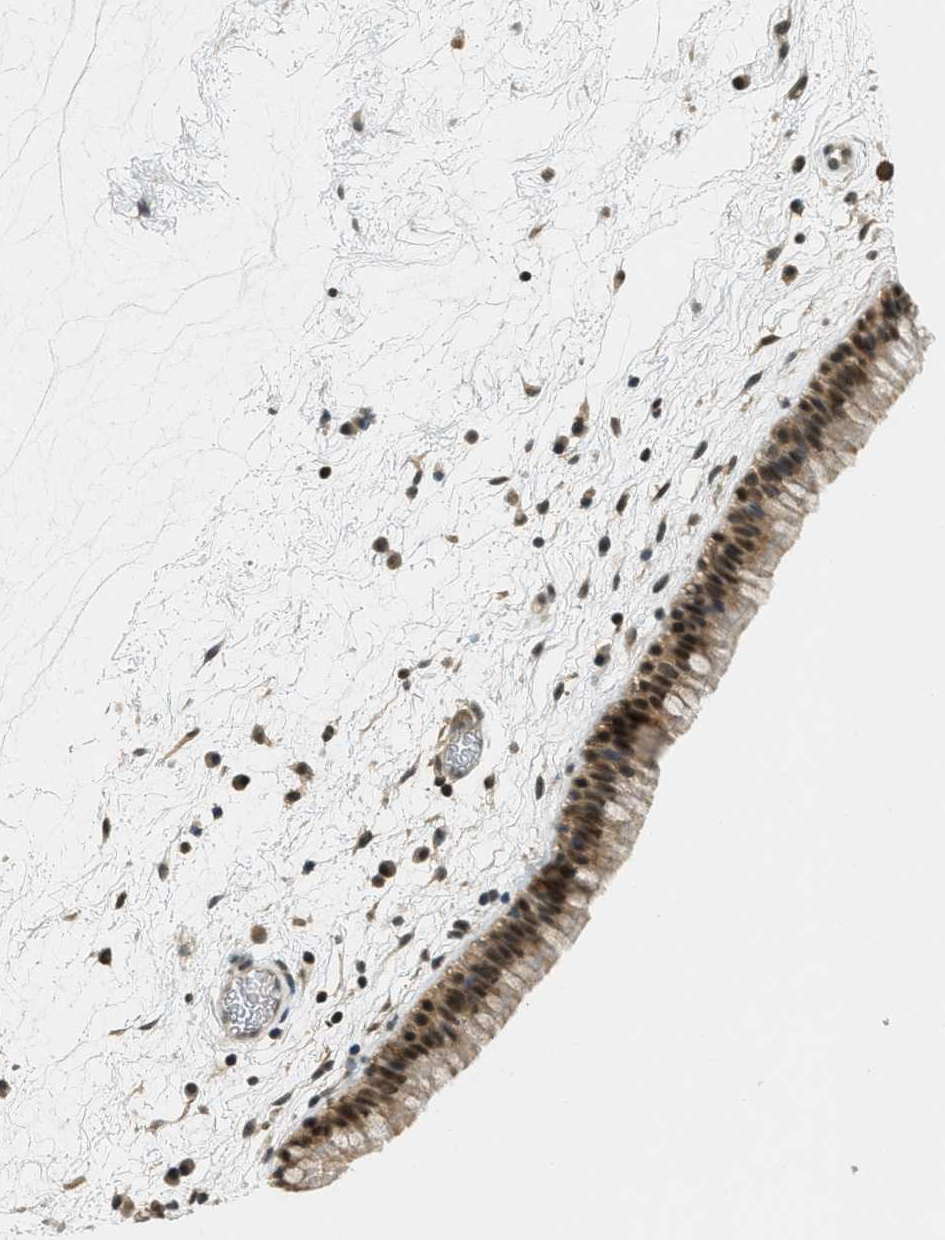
{"staining": {"intensity": "strong", "quantity": ">75%", "location": "cytoplasmic/membranous,nuclear"}, "tissue": "nasopharynx", "cell_type": "Respiratory epithelial cells", "image_type": "normal", "snomed": [{"axis": "morphology", "description": "Normal tissue, NOS"}, {"axis": "morphology", "description": "Inflammation, NOS"}, {"axis": "topography", "description": "Nasopharynx"}], "caption": "This is an image of IHC staining of unremarkable nasopharynx, which shows strong expression in the cytoplasmic/membranous,nuclear of respiratory epithelial cells.", "gene": "DNAJB1", "patient": {"sex": "male", "age": 48}}